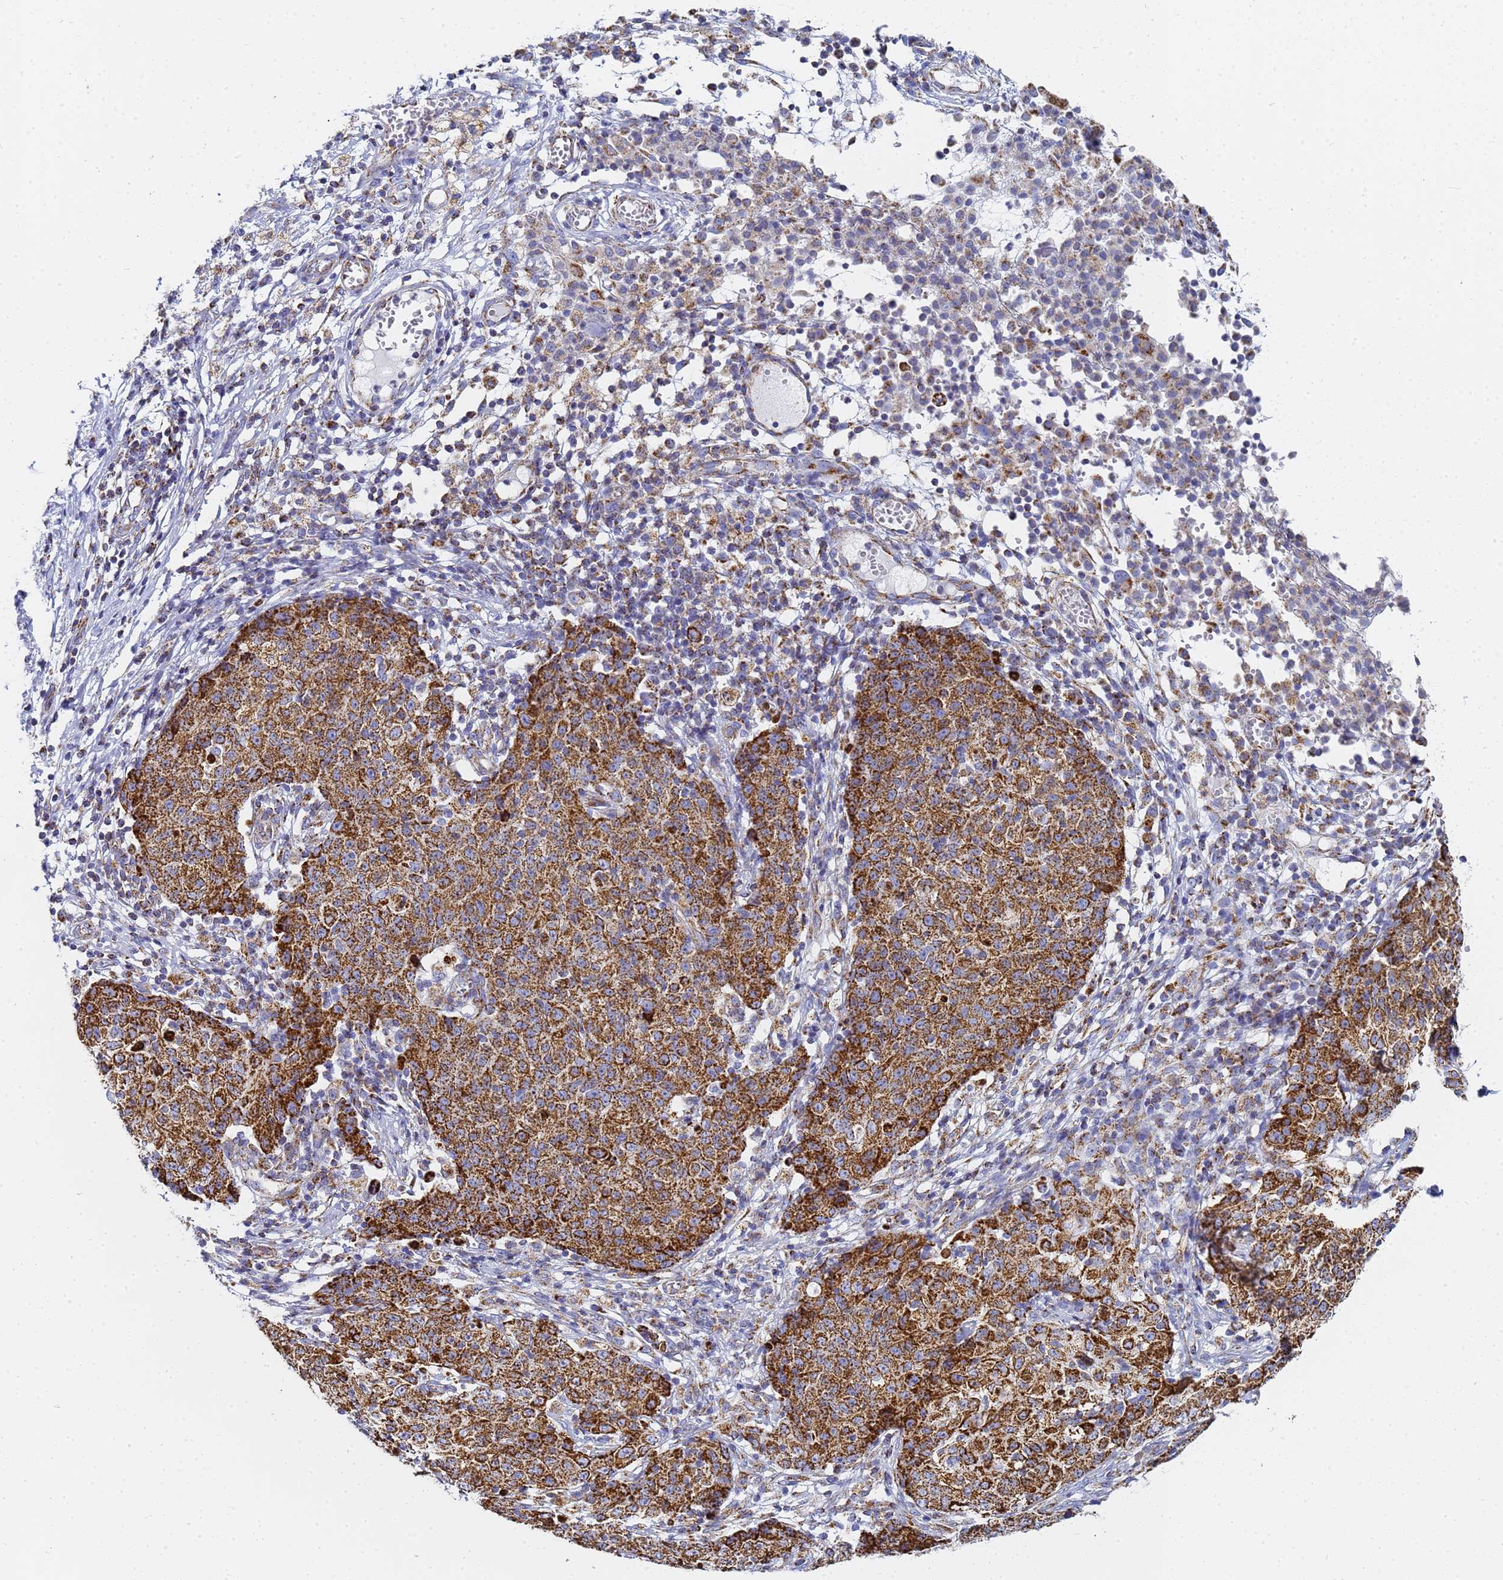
{"staining": {"intensity": "strong", "quantity": ">75%", "location": "cytoplasmic/membranous"}, "tissue": "ovarian cancer", "cell_type": "Tumor cells", "image_type": "cancer", "snomed": [{"axis": "morphology", "description": "Carcinoma, endometroid"}, {"axis": "topography", "description": "Ovary"}], "caption": "Protein expression analysis of human endometroid carcinoma (ovarian) reveals strong cytoplasmic/membranous expression in about >75% of tumor cells.", "gene": "CNIH4", "patient": {"sex": "female", "age": 42}}